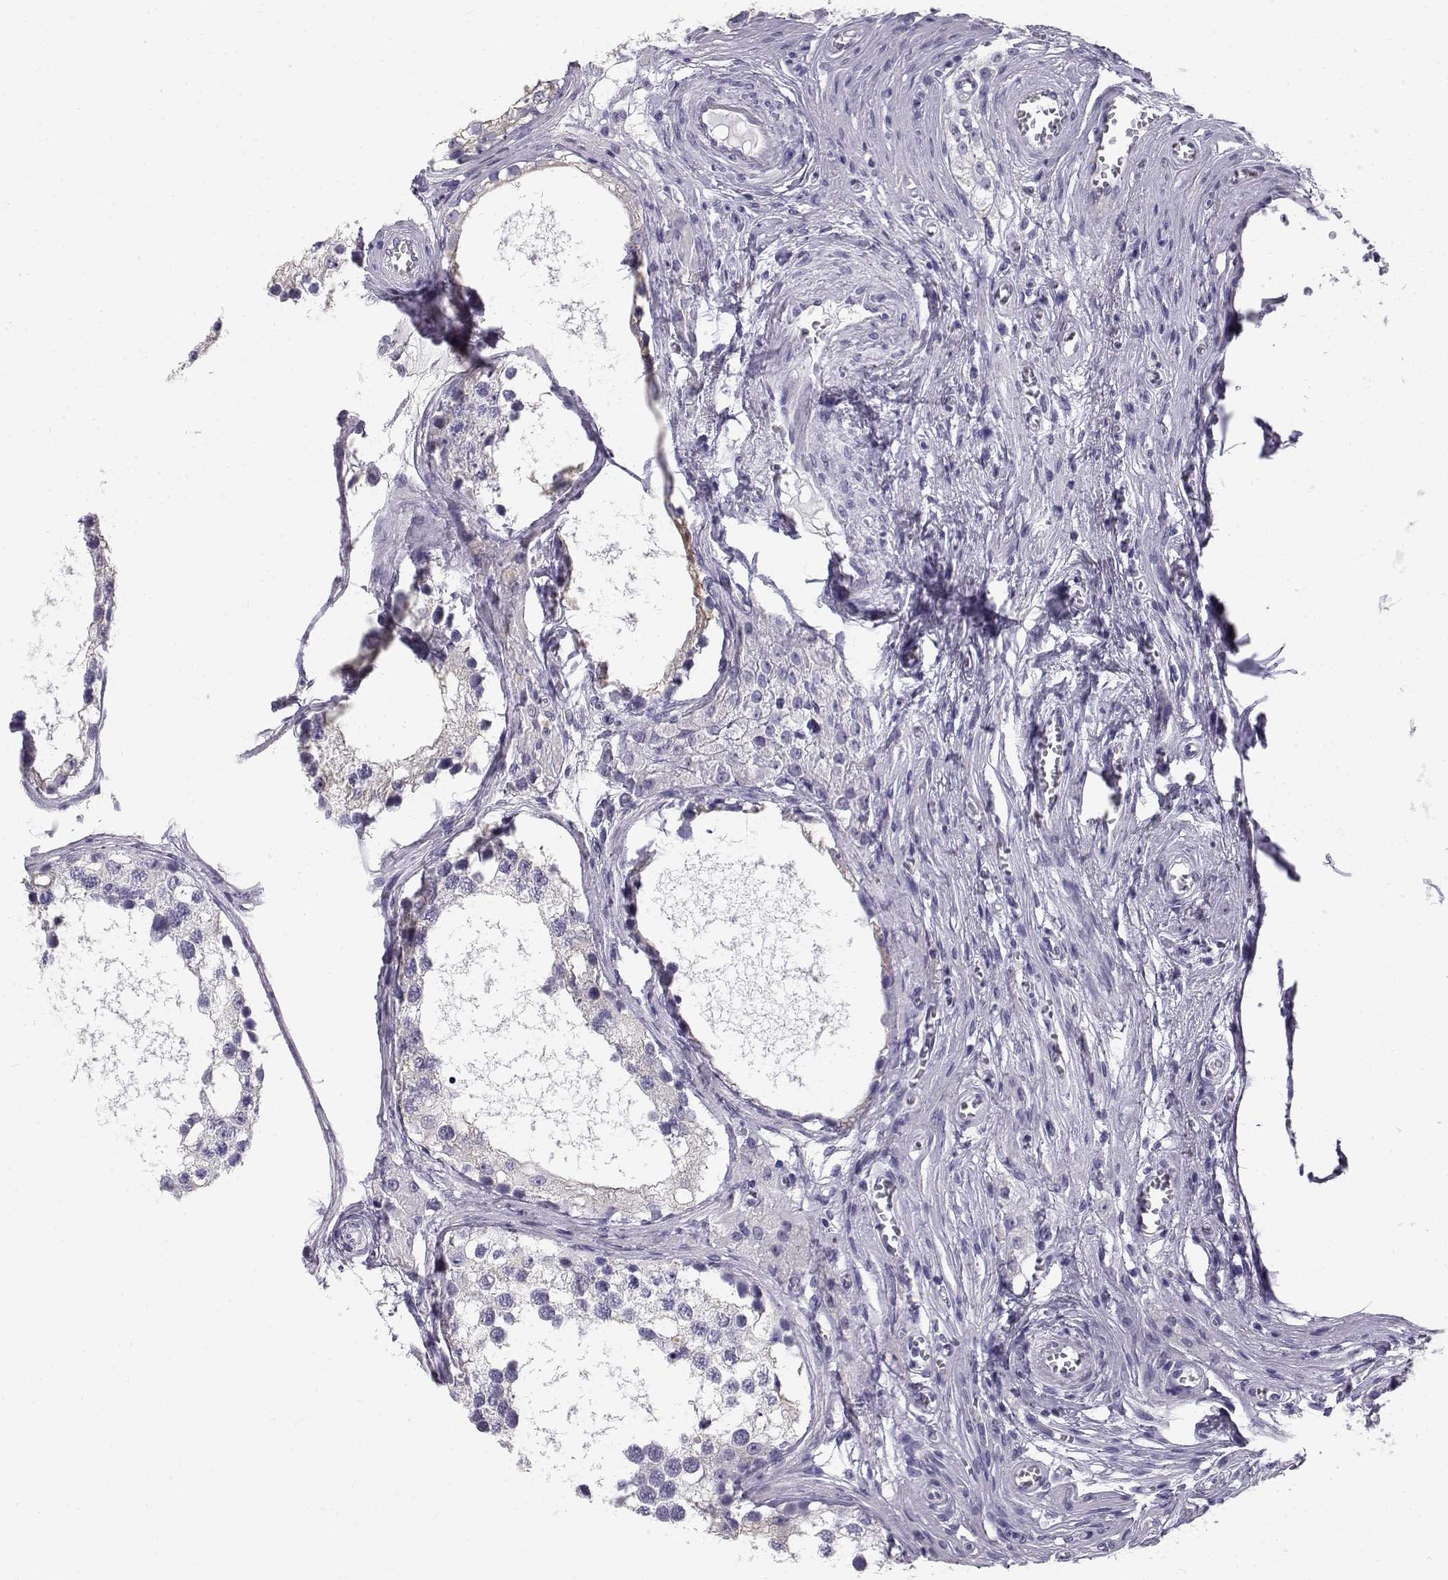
{"staining": {"intensity": "negative", "quantity": "none", "location": "none"}, "tissue": "testis", "cell_type": "Cells in seminiferous ducts", "image_type": "normal", "snomed": [{"axis": "morphology", "description": "Normal tissue, NOS"}, {"axis": "morphology", "description": "Seminoma, NOS"}, {"axis": "topography", "description": "Testis"}], "caption": "This is an immunohistochemistry histopathology image of normal testis. There is no expression in cells in seminiferous ducts.", "gene": "RNASE12", "patient": {"sex": "male", "age": 65}}